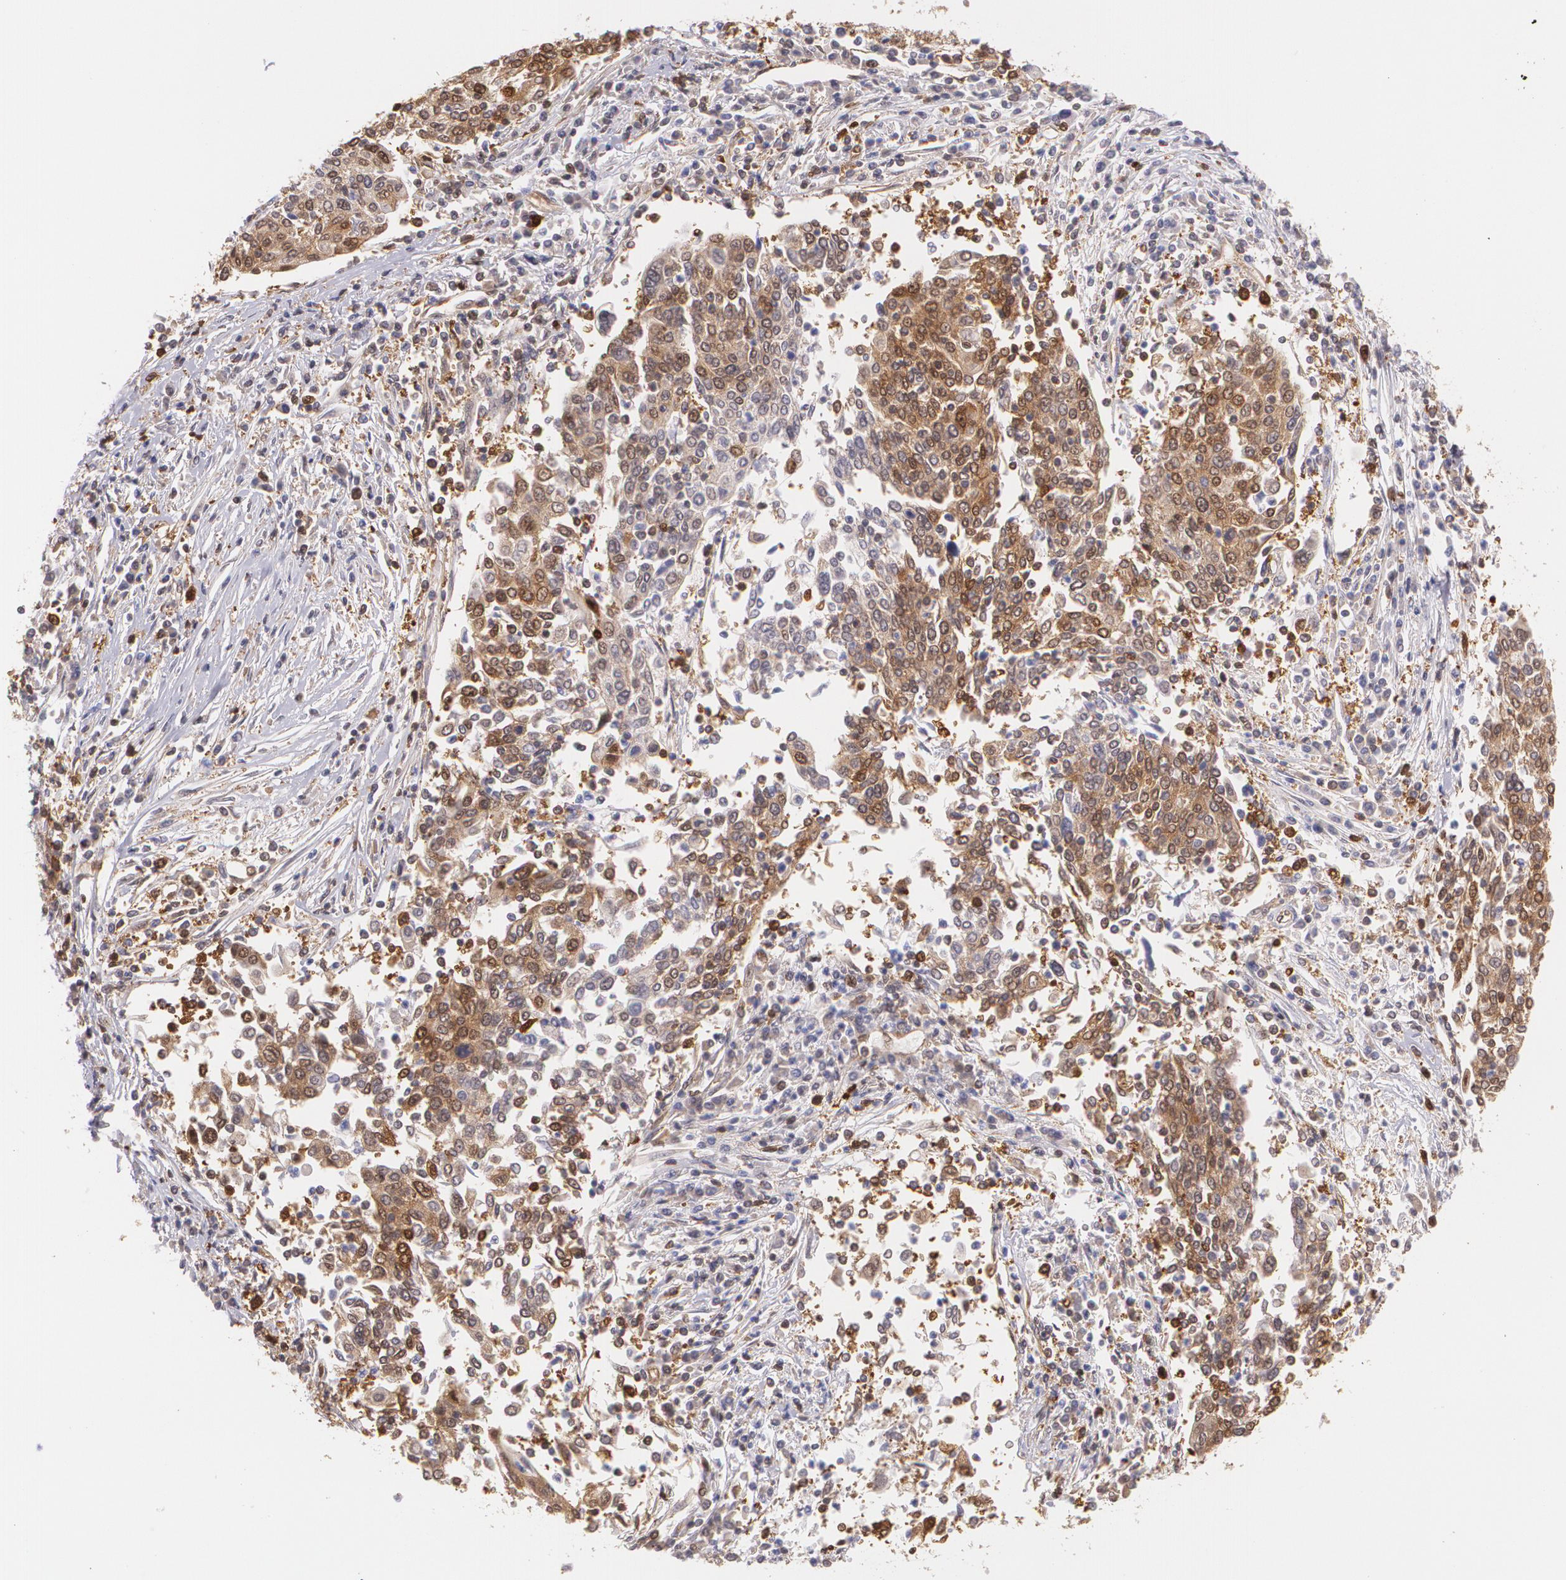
{"staining": {"intensity": "strong", "quantity": ">75%", "location": "cytoplasmic/membranous,nuclear"}, "tissue": "cervical cancer", "cell_type": "Tumor cells", "image_type": "cancer", "snomed": [{"axis": "morphology", "description": "Squamous cell carcinoma, NOS"}, {"axis": "topography", "description": "Cervix"}], "caption": "Strong cytoplasmic/membranous and nuclear expression for a protein is identified in approximately >75% of tumor cells of cervical squamous cell carcinoma using IHC.", "gene": "HSPH1", "patient": {"sex": "female", "age": 40}}